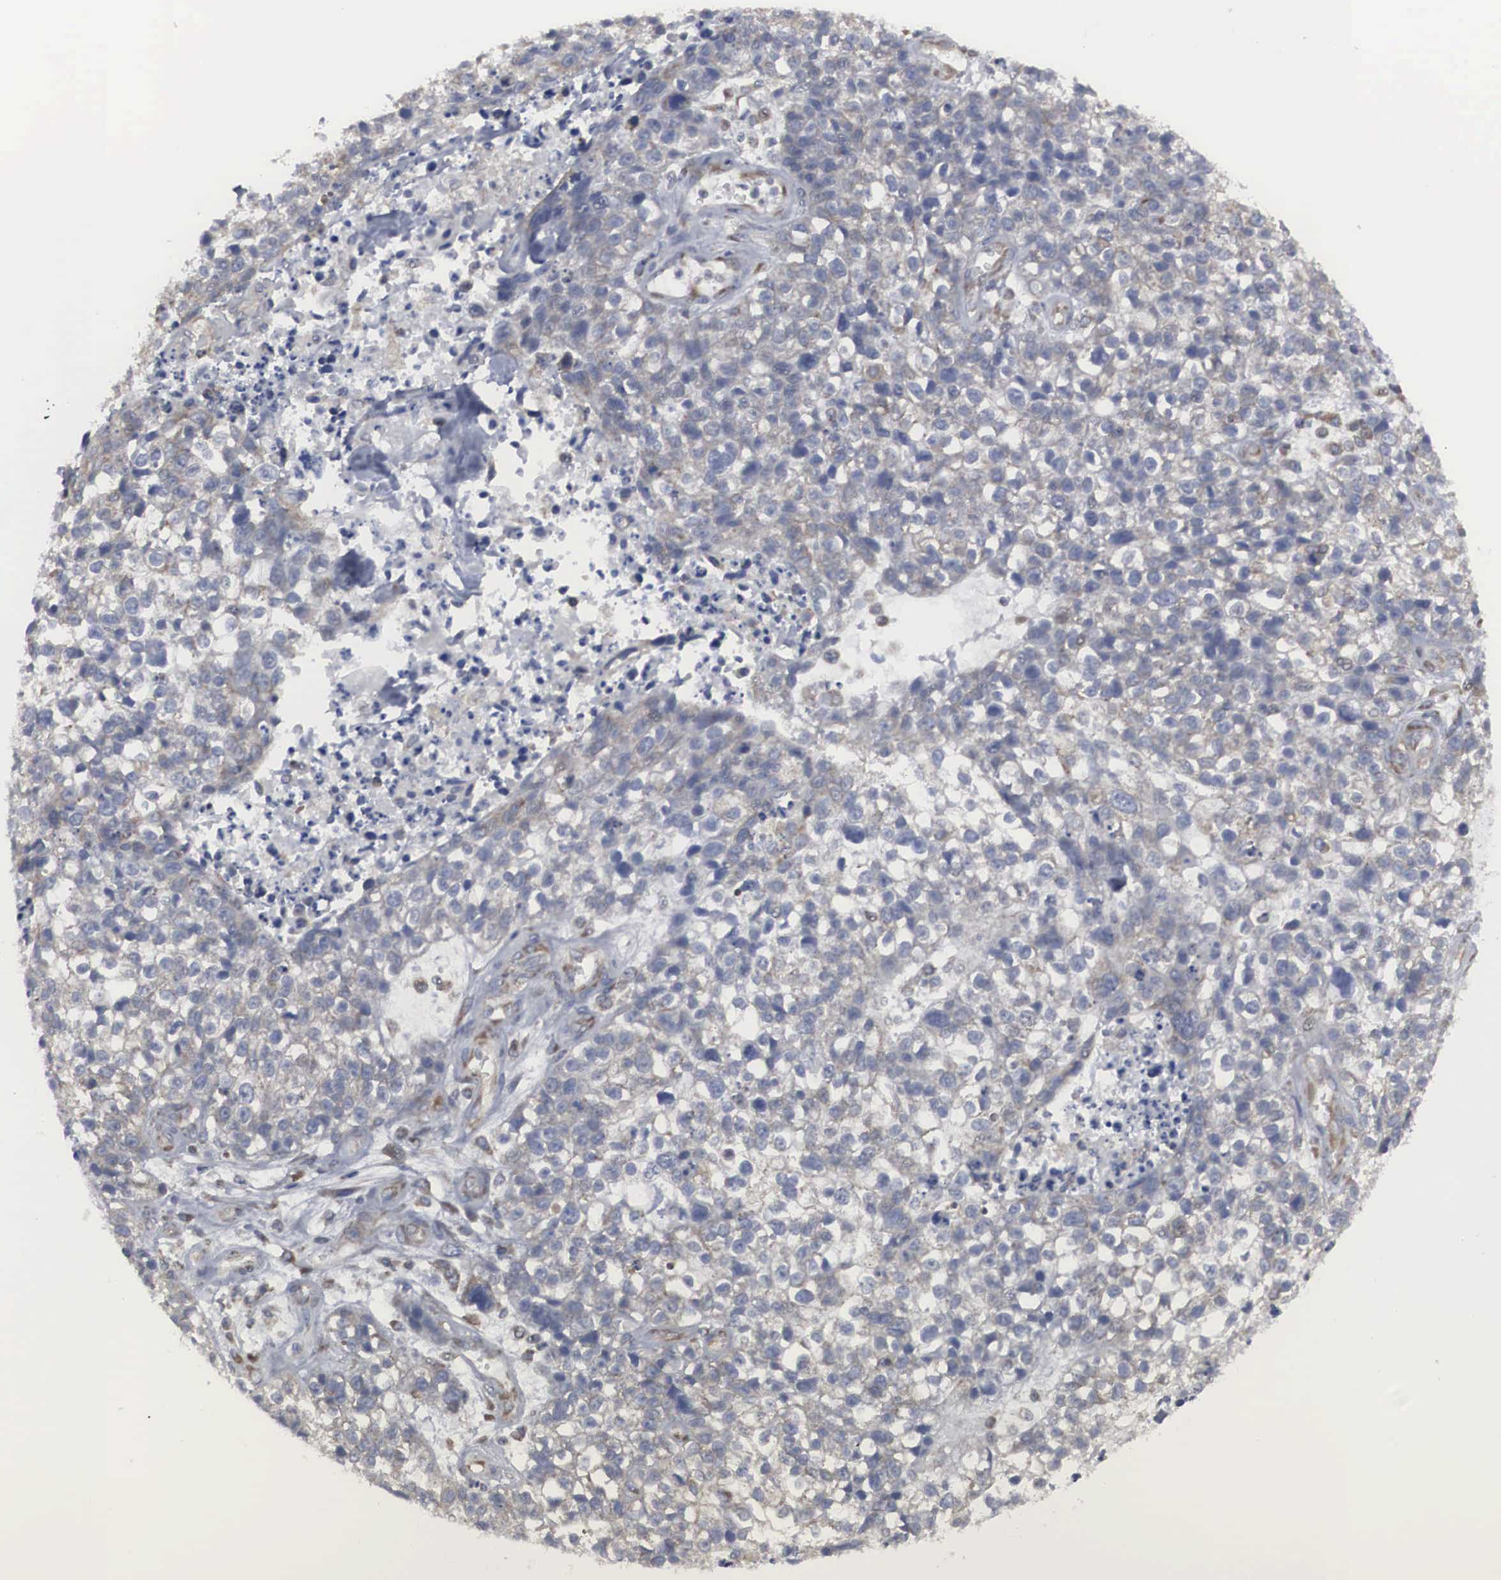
{"staining": {"intensity": "weak", "quantity": "<25%", "location": "cytoplasmic/membranous"}, "tissue": "lung cancer", "cell_type": "Tumor cells", "image_type": "cancer", "snomed": [{"axis": "morphology", "description": "Squamous cell carcinoma, NOS"}, {"axis": "topography", "description": "Lymph node"}, {"axis": "topography", "description": "Lung"}], "caption": "DAB immunohistochemical staining of lung cancer (squamous cell carcinoma) shows no significant positivity in tumor cells.", "gene": "MIA2", "patient": {"sex": "male", "age": 74}}